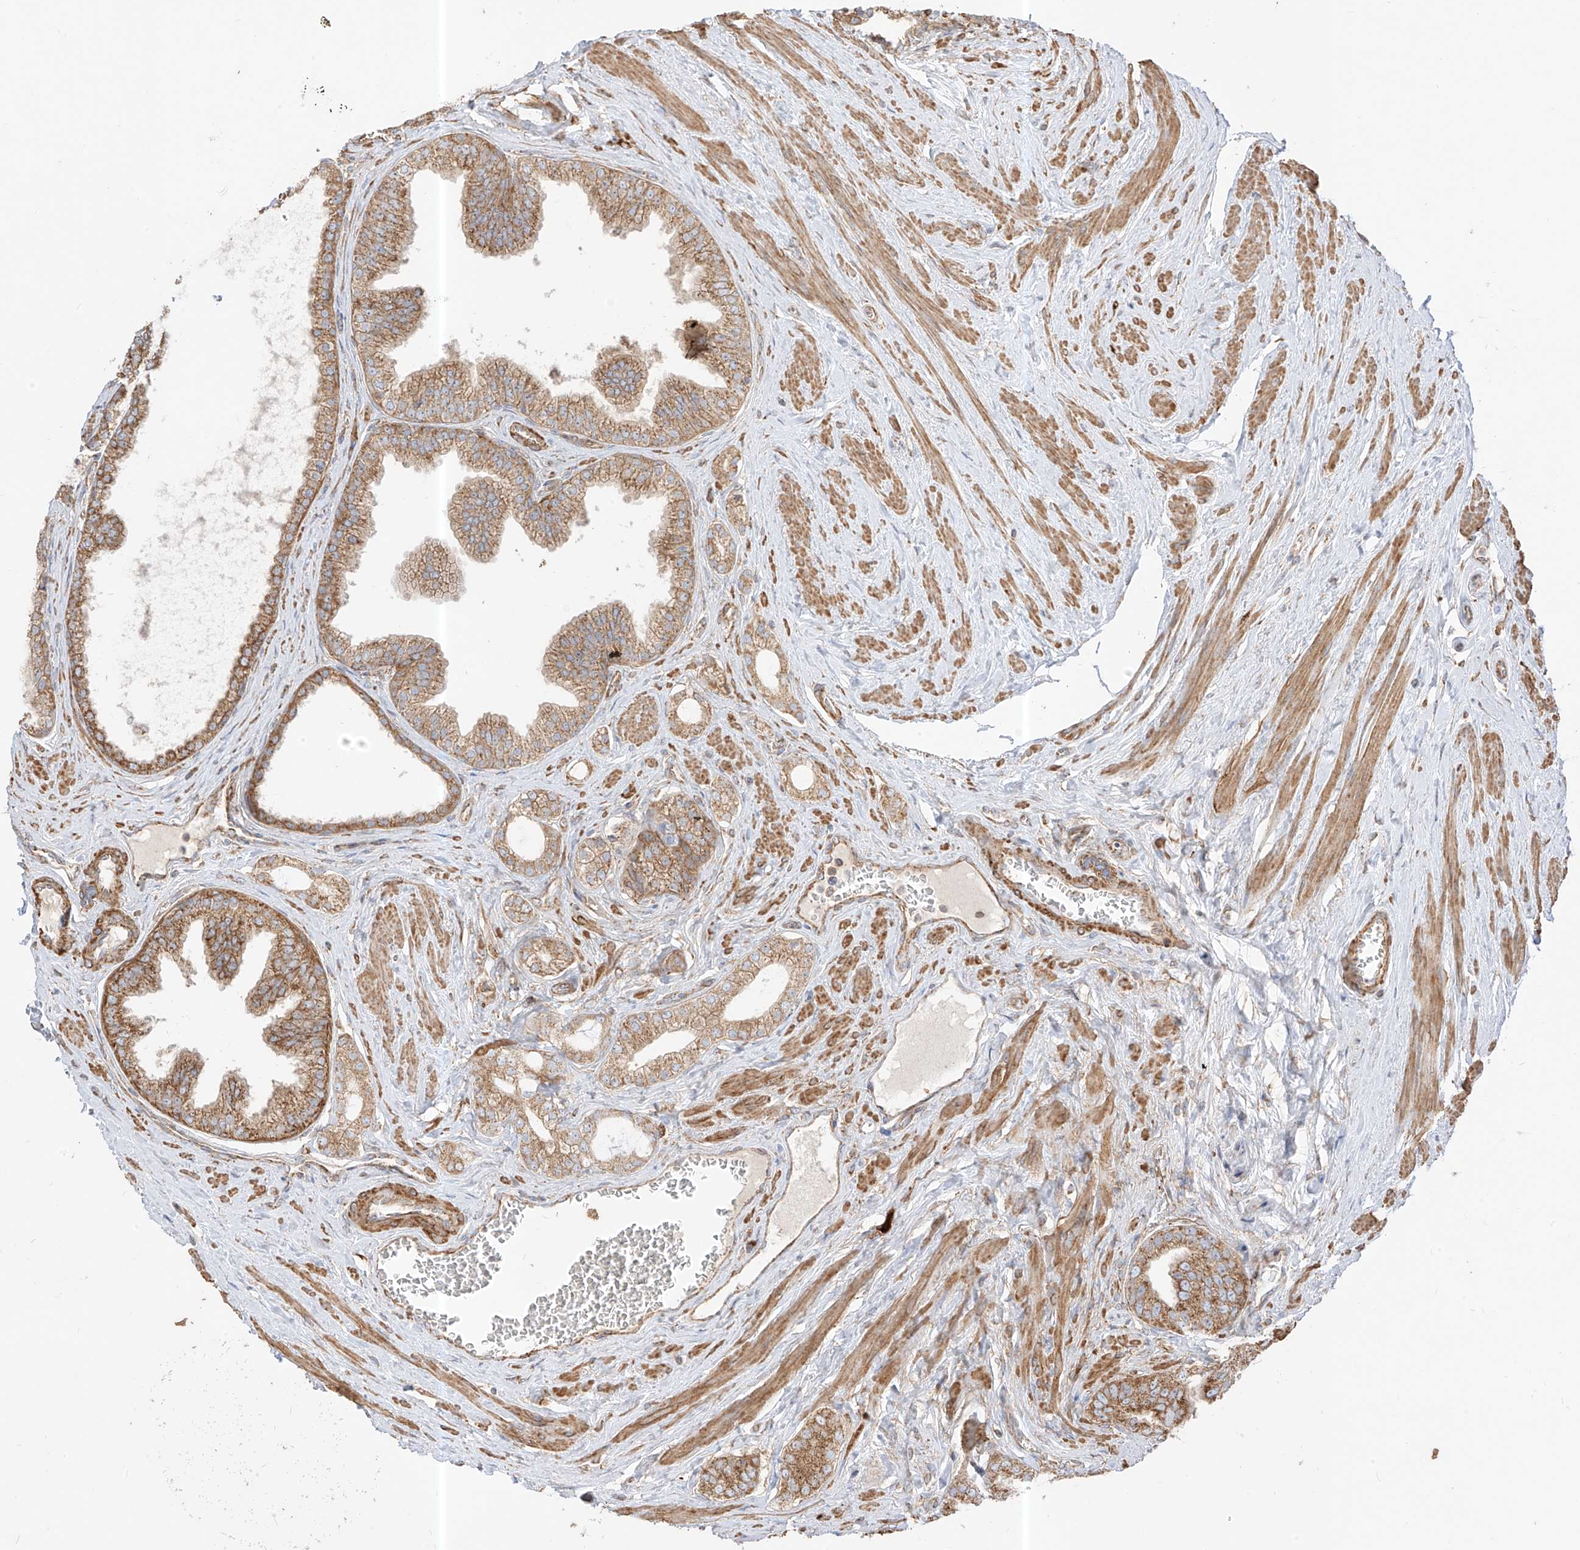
{"staining": {"intensity": "moderate", "quantity": ">75%", "location": "cytoplasmic/membranous"}, "tissue": "prostate cancer", "cell_type": "Tumor cells", "image_type": "cancer", "snomed": [{"axis": "morphology", "description": "Adenocarcinoma, Low grade"}, {"axis": "topography", "description": "Prostate"}], "caption": "The image exhibits immunohistochemical staining of prostate cancer (adenocarcinoma (low-grade)). There is moderate cytoplasmic/membranous staining is present in about >75% of tumor cells.", "gene": "PLCL1", "patient": {"sex": "male", "age": 63}}